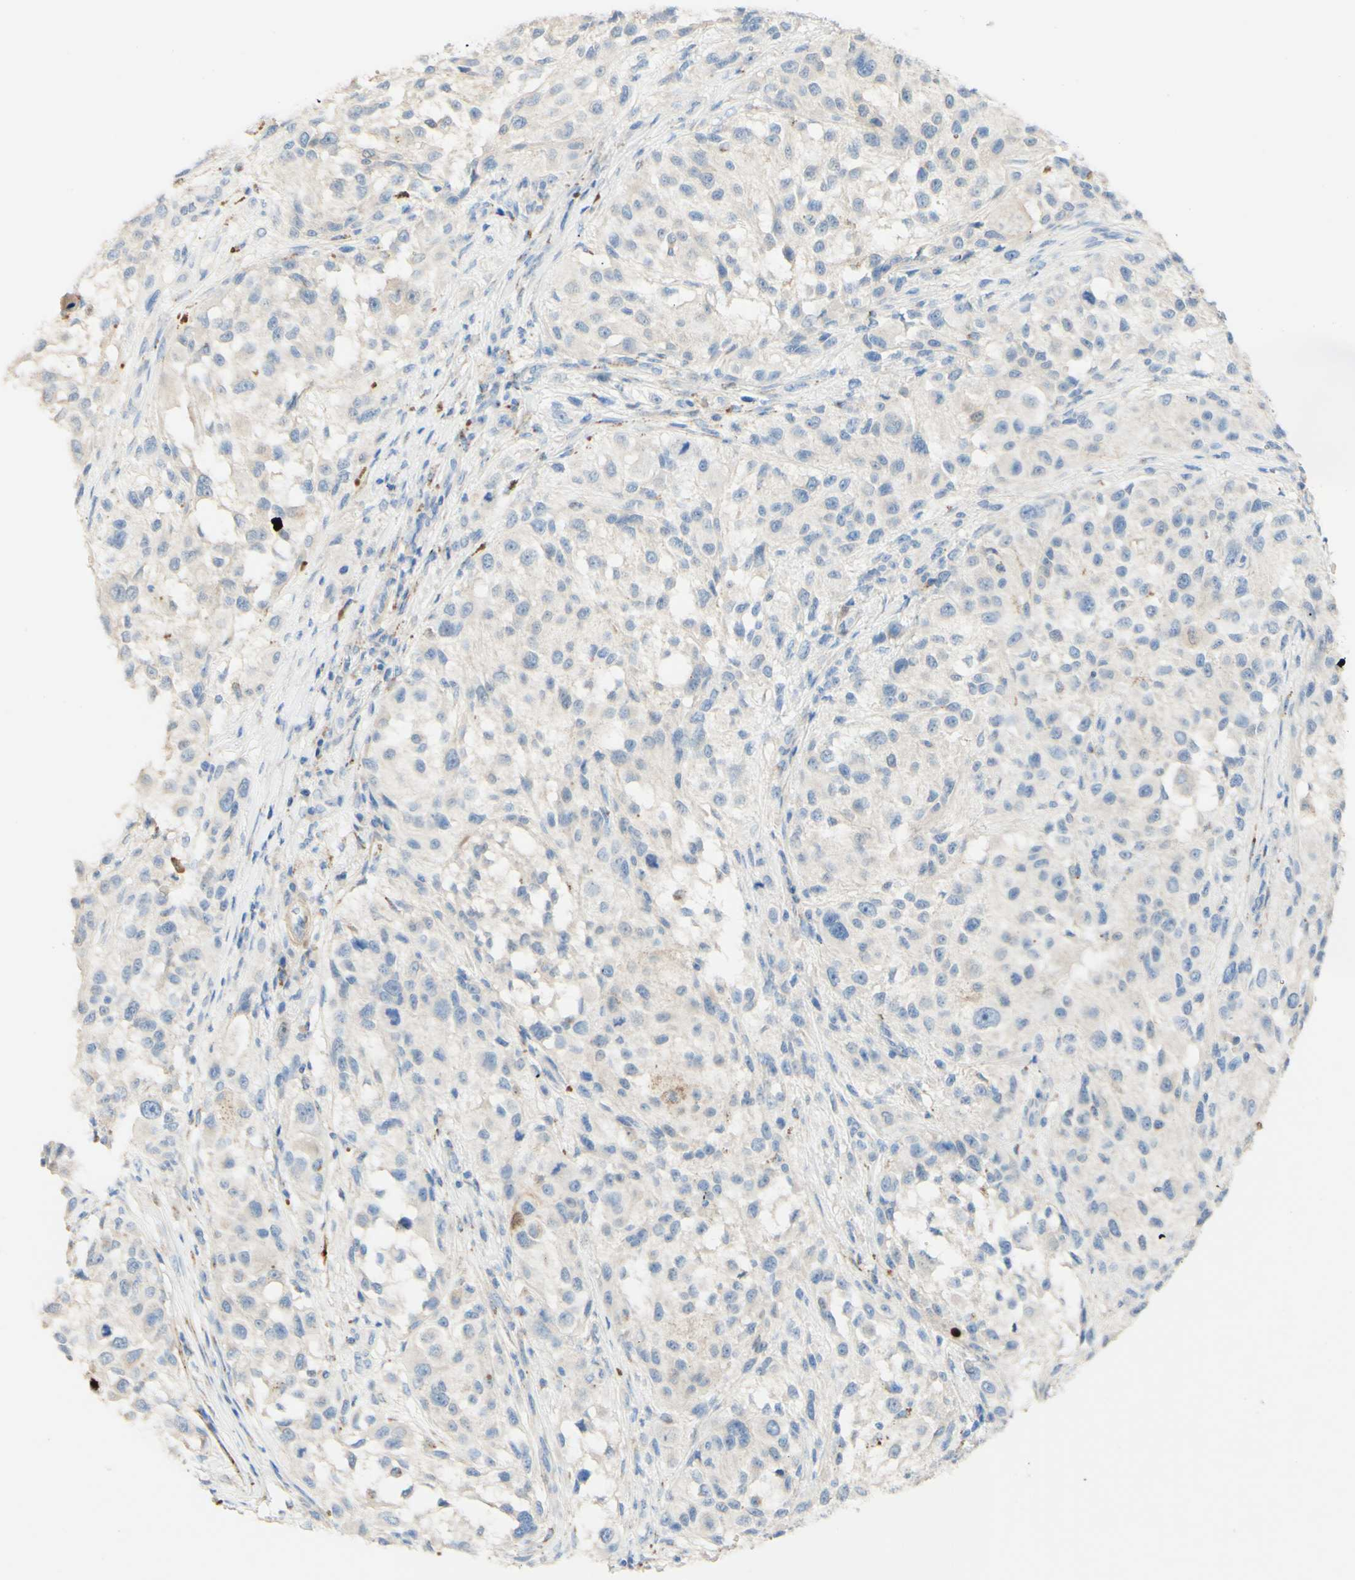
{"staining": {"intensity": "negative", "quantity": "none", "location": "none"}, "tissue": "melanoma", "cell_type": "Tumor cells", "image_type": "cancer", "snomed": [{"axis": "morphology", "description": "Necrosis, NOS"}, {"axis": "morphology", "description": "Malignant melanoma, NOS"}, {"axis": "topography", "description": "Skin"}], "caption": "A high-resolution histopathology image shows immunohistochemistry staining of malignant melanoma, which displays no significant staining in tumor cells.", "gene": "FGF4", "patient": {"sex": "female", "age": 87}}